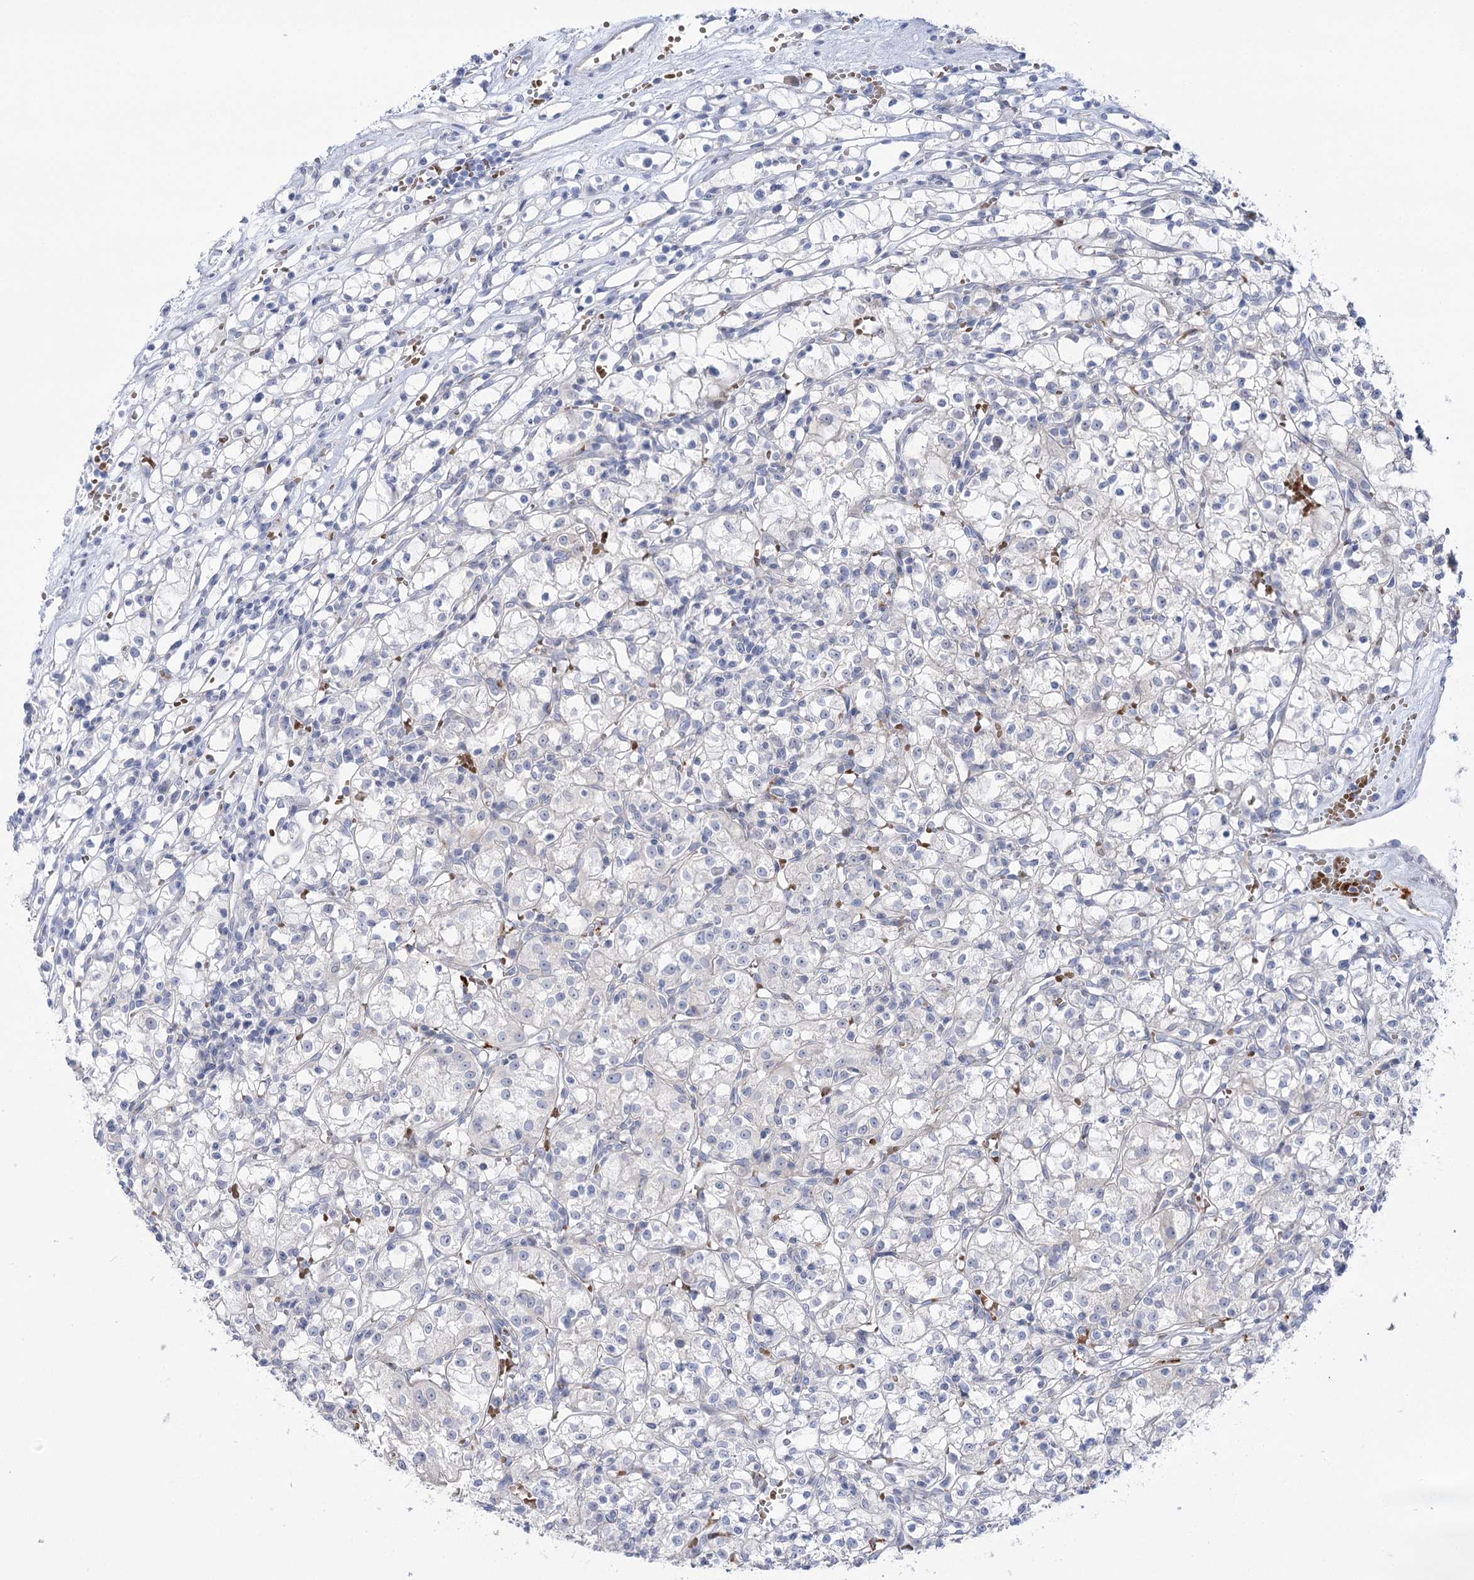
{"staining": {"intensity": "negative", "quantity": "none", "location": "none"}, "tissue": "renal cancer", "cell_type": "Tumor cells", "image_type": "cancer", "snomed": [{"axis": "morphology", "description": "Adenocarcinoma, NOS"}, {"axis": "topography", "description": "Kidney"}], "caption": "Immunohistochemistry photomicrograph of neoplastic tissue: renal adenocarcinoma stained with DAB (3,3'-diaminobenzidine) shows no significant protein staining in tumor cells.", "gene": "SIAE", "patient": {"sex": "female", "age": 59}}